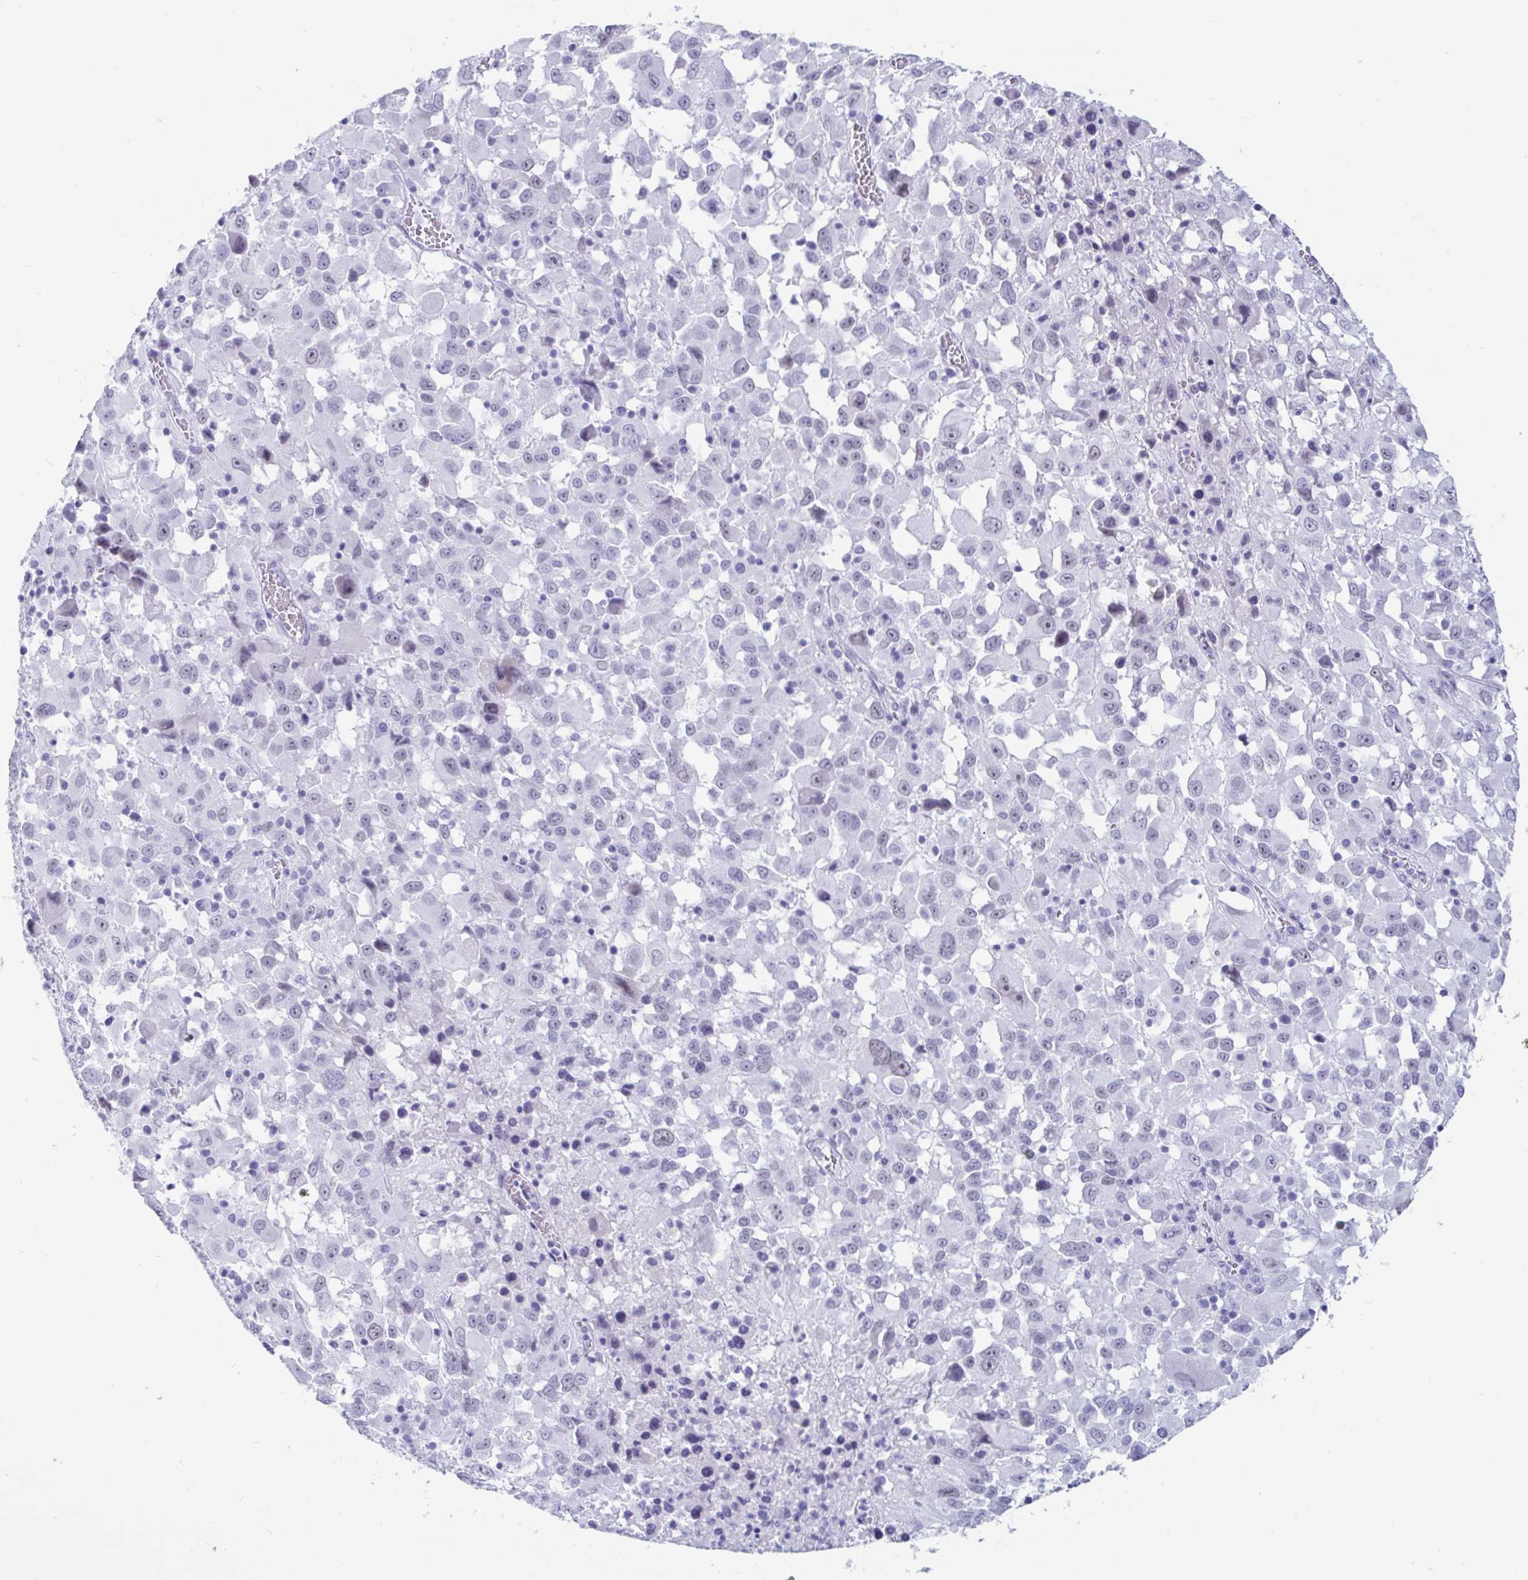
{"staining": {"intensity": "negative", "quantity": "none", "location": "none"}, "tissue": "melanoma", "cell_type": "Tumor cells", "image_type": "cancer", "snomed": [{"axis": "morphology", "description": "Malignant melanoma, Metastatic site"}, {"axis": "topography", "description": "Soft tissue"}], "caption": "Immunohistochemistry (IHC) histopathology image of neoplastic tissue: malignant melanoma (metastatic site) stained with DAB (3,3'-diaminobenzidine) exhibits no significant protein staining in tumor cells.", "gene": "GKN2", "patient": {"sex": "male", "age": 50}}